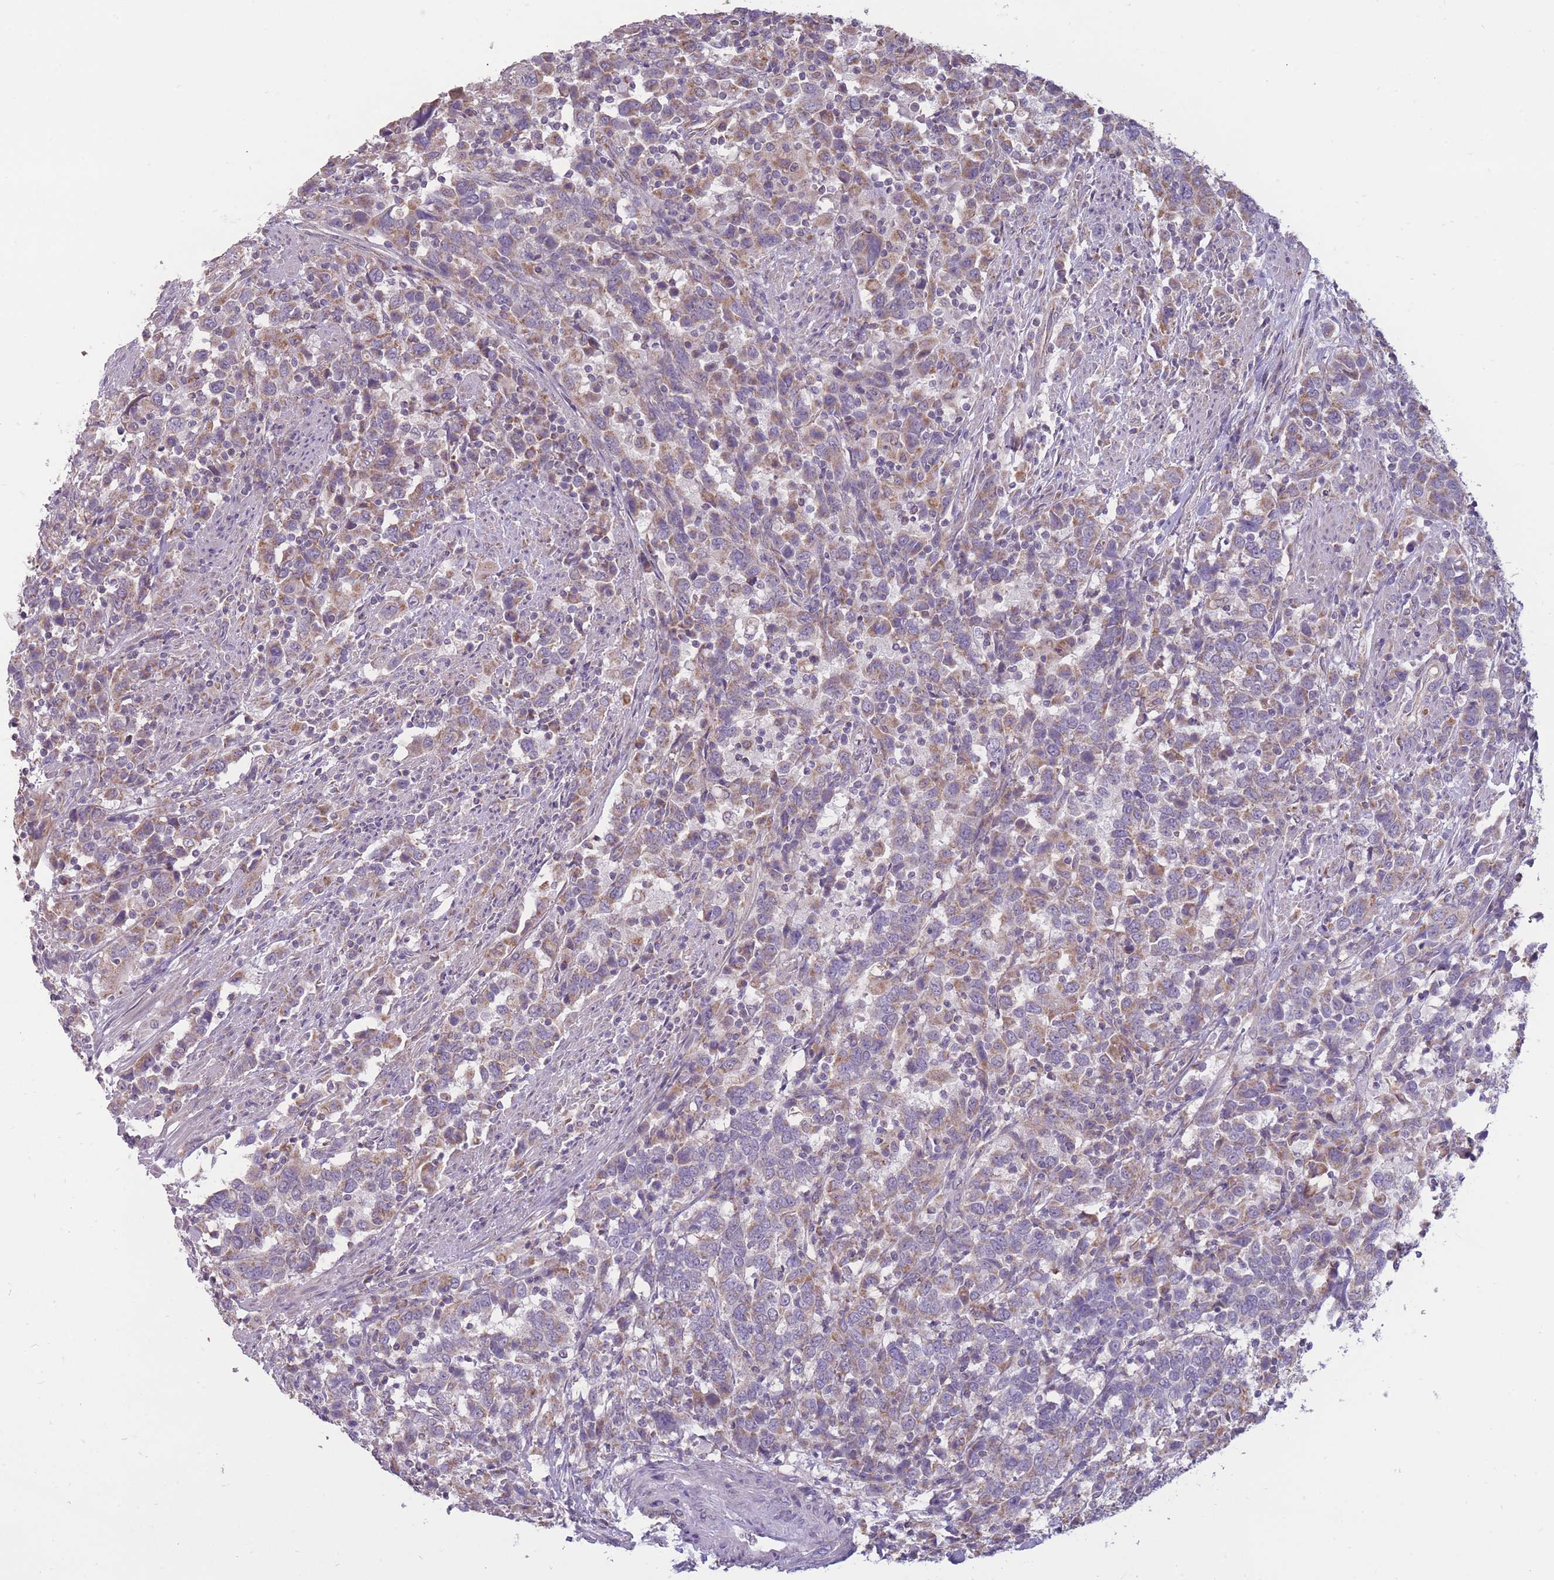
{"staining": {"intensity": "moderate", "quantity": ">75%", "location": "cytoplasmic/membranous"}, "tissue": "urothelial cancer", "cell_type": "Tumor cells", "image_type": "cancer", "snomed": [{"axis": "morphology", "description": "Urothelial carcinoma, High grade"}, {"axis": "topography", "description": "Urinary bladder"}], "caption": "Protein positivity by immunohistochemistry (IHC) shows moderate cytoplasmic/membranous positivity in approximately >75% of tumor cells in urothelial carcinoma (high-grade).", "gene": "MRPS18C", "patient": {"sex": "male", "age": 61}}